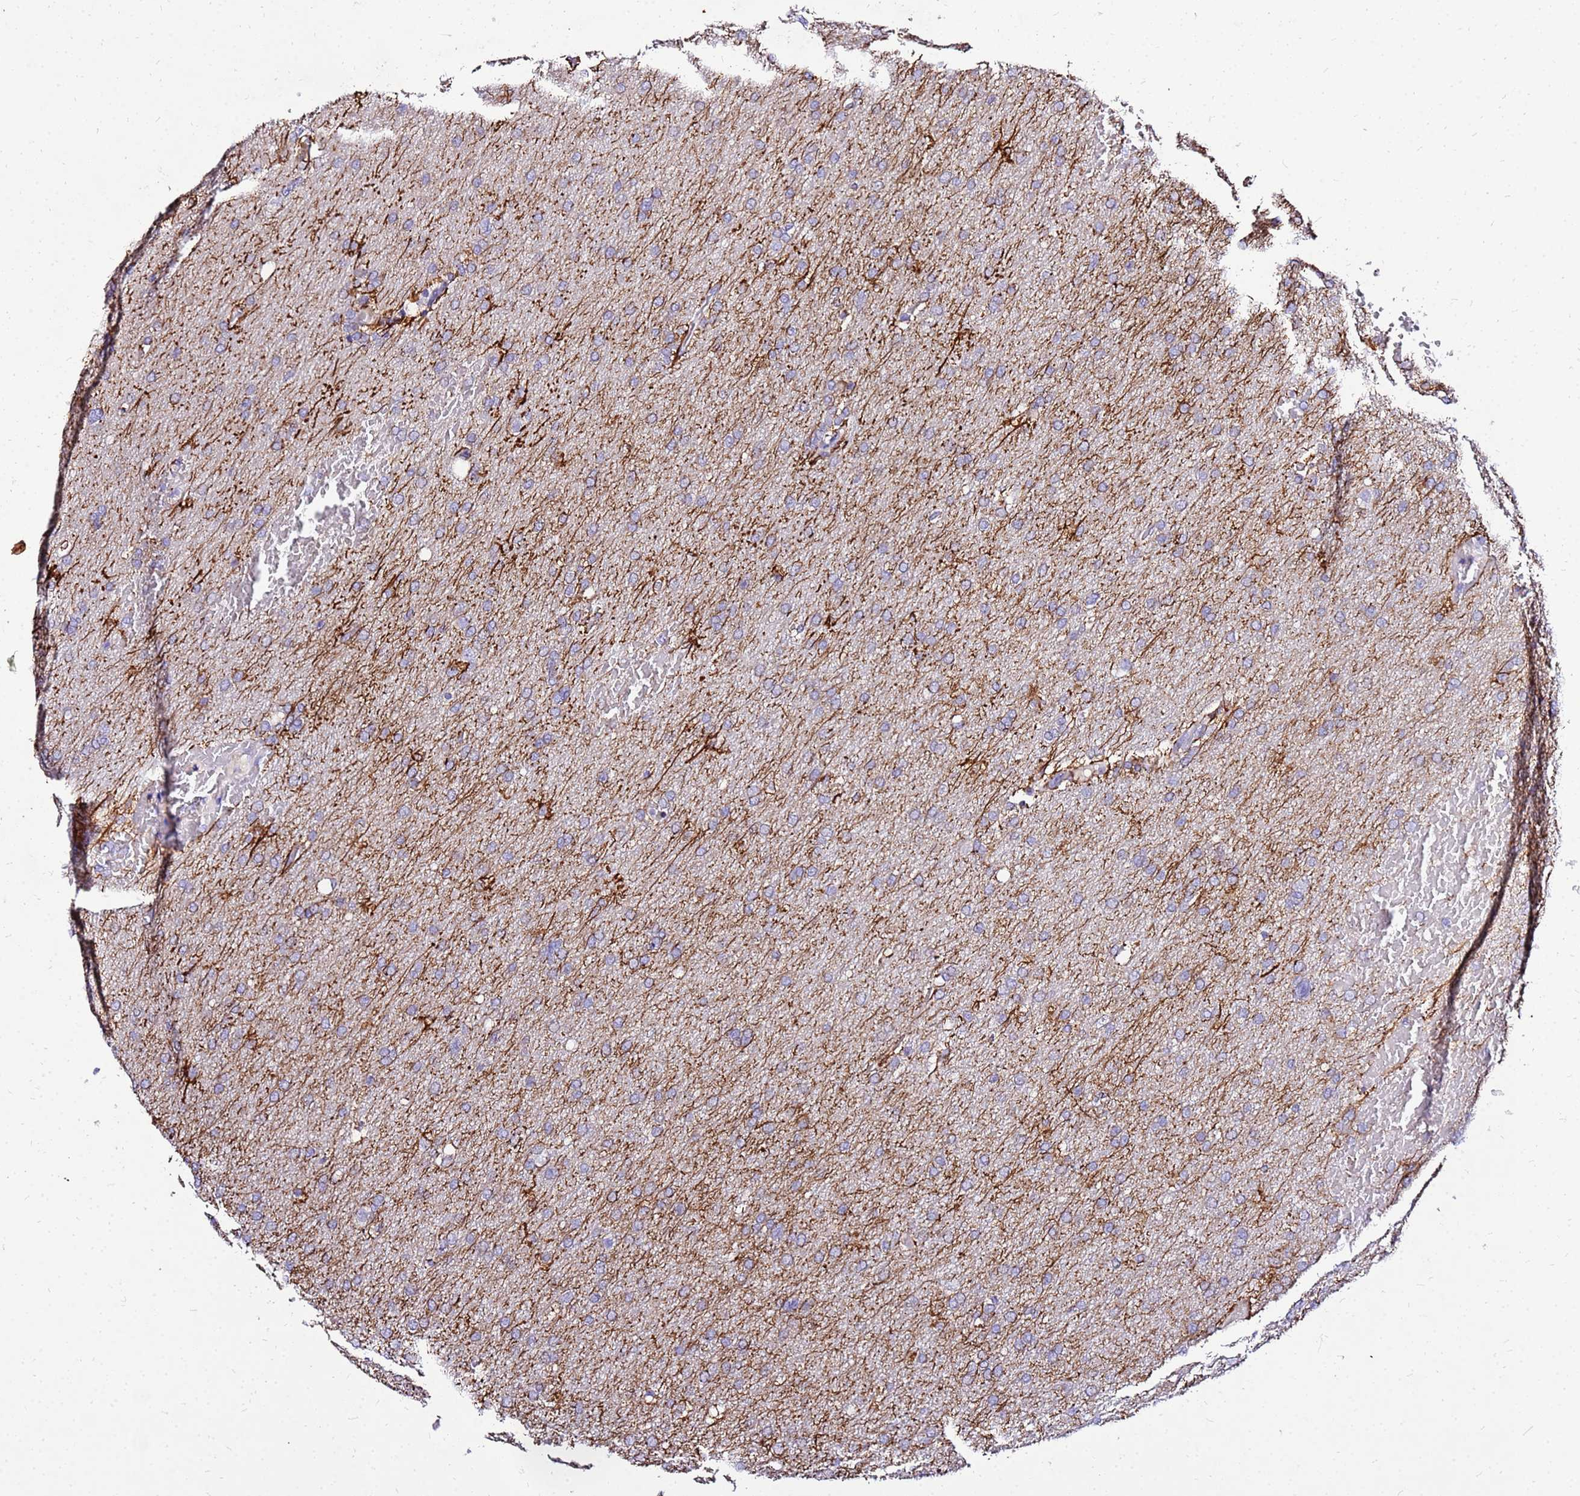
{"staining": {"intensity": "negative", "quantity": "none", "location": "none"}, "tissue": "glioma", "cell_type": "Tumor cells", "image_type": "cancer", "snomed": [{"axis": "morphology", "description": "Glioma, malignant, High grade"}, {"axis": "topography", "description": "Cerebral cortex"}], "caption": "Histopathology image shows no protein expression in tumor cells of glioma tissue.", "gene": "COX14", "patient": {"sex": "female", "age": 36}}